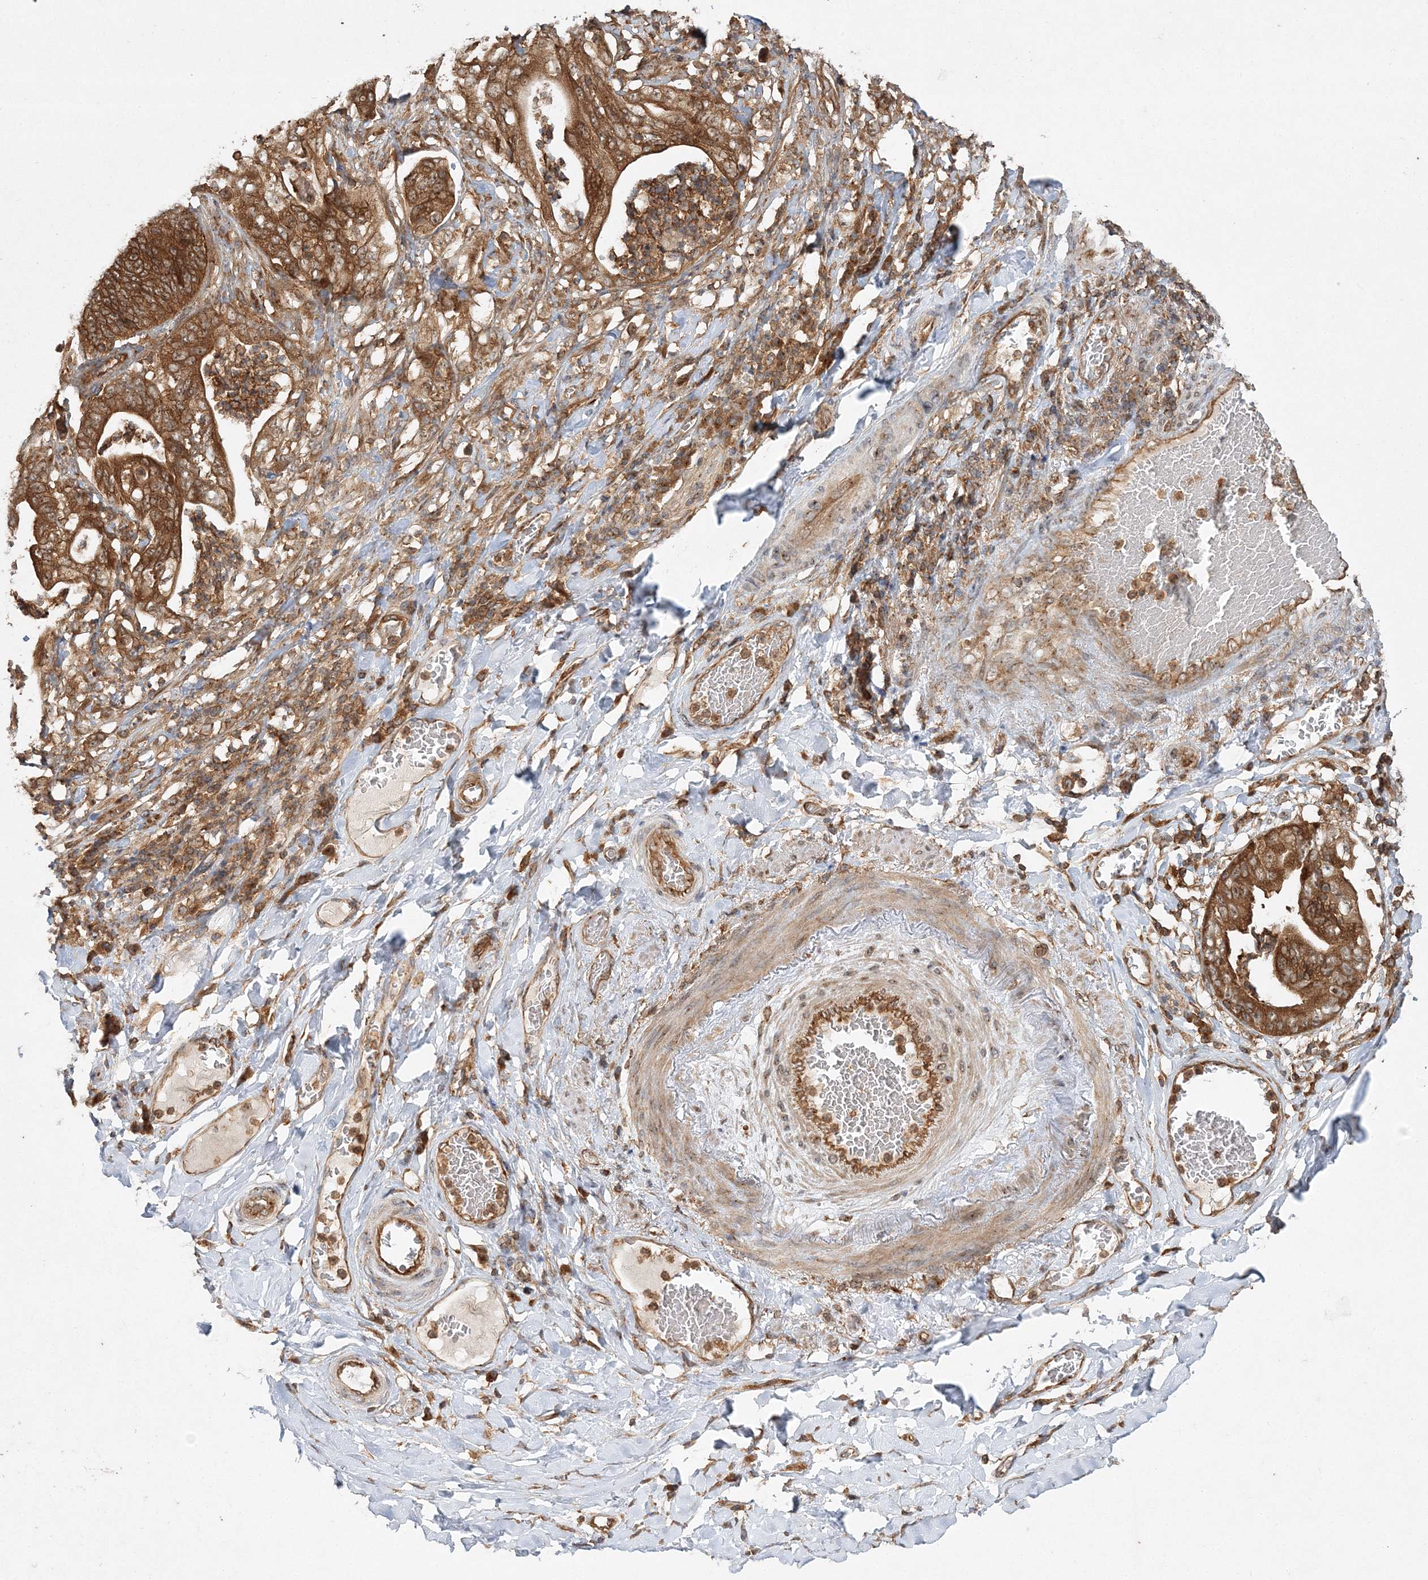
{"staining": {"intensity": "strong", "quantity": ">75%", "location": "cytoplasmic/membranous"}, "tissue": "stomach cancer", "cell_type": "Tumor cells", "image_type": "cancer", "snomed": [{"axis": "morphology", "description": "Adenocarcinoma, NOS"}, {"axis": "topography", "description": "Stomach"}], "caption": "Immunohistochemical staining of human stomach cancer (adenocarcinoma) demonstrates high levels of strong cytoplasmic/membranous staining in approximately >75% of tumor cells.", "gene": "WDR37", "patient": {"sex": "female", "age": 73}}